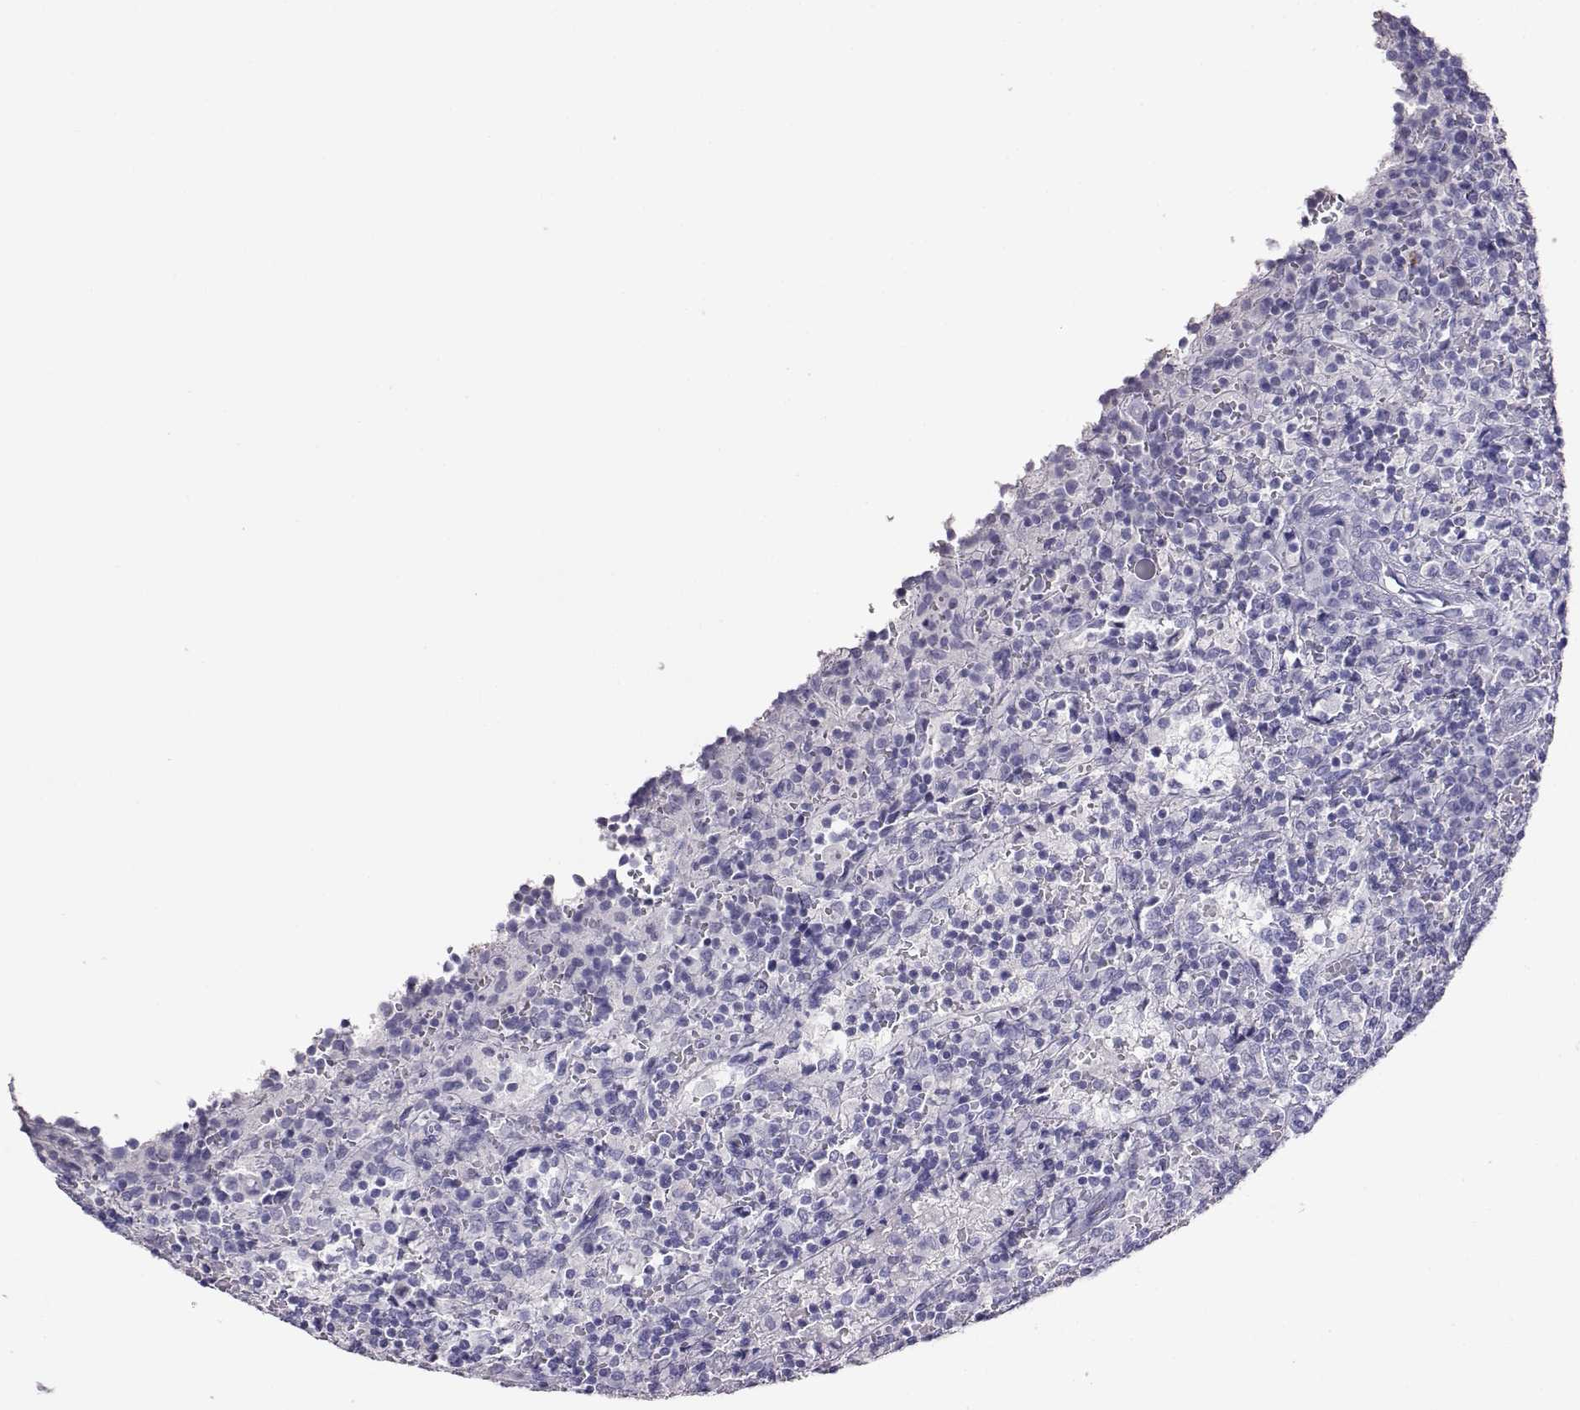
{"staining": {"intensity": "negative", "quantity": "none", "location": "none"}, "tissue": "lymphoma", "cell_type": "Tumor cells", "image_type": "cancer", "snomed": [{"axis": "morphology", "description": "Malignant lymphoma, non-Hodgkin's type, Low grade"}, {"axis": "topography", "description": "Spleen"}], "caption": "Human low-grade malignant lymphoma, non-Hodgkin's type stained for a protein using immunohistochemistry (IHC) demonstrates no expression in tumor cells.", "gene": "AKR1B1", "patient": {"sex": "male", "age": 62}}